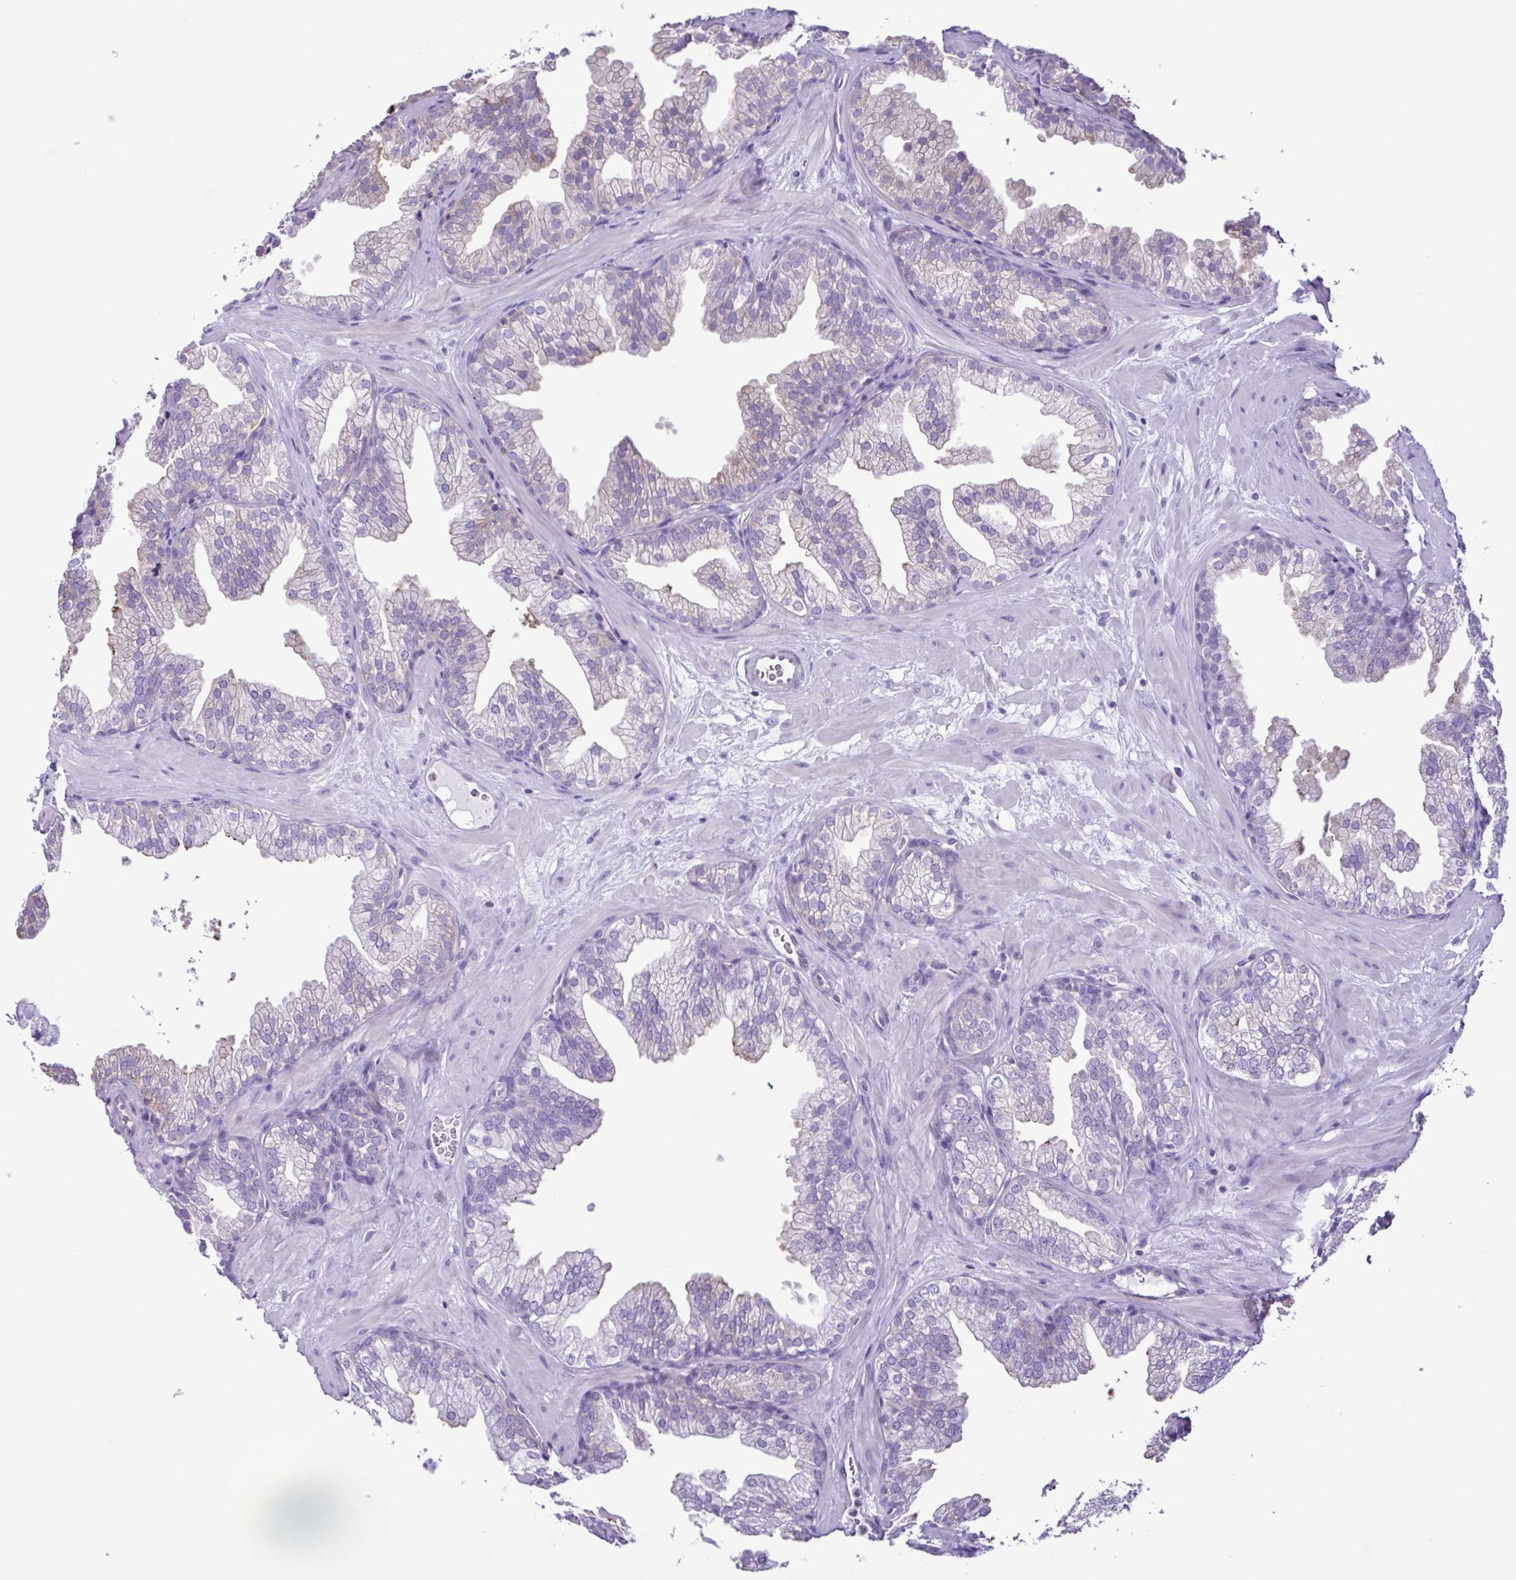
{"staining": {"intensity": "weak", "quantity": "<25%", "location": "cytoplasmic/membranous"}, "tissue": "prostate", "cell_type": "Glandular cells", "image_type": "normal", "snomed": [{"axis": "morphology", "description": "Normal tissue, NOS"}, {"axis": "topography", "description": "Prostate"}], "caption": "DAB (3,3'-diaminobenzidine) immunohistochemical staining of unremarkable human prostate exhibits no significant expression in glandular cells. (Brightfield microscopy of DAB immunohistochemistry (IHC) at high magnification).", "gene": "CYP17A1", "patient": {"sex": "male", "age": 37}}